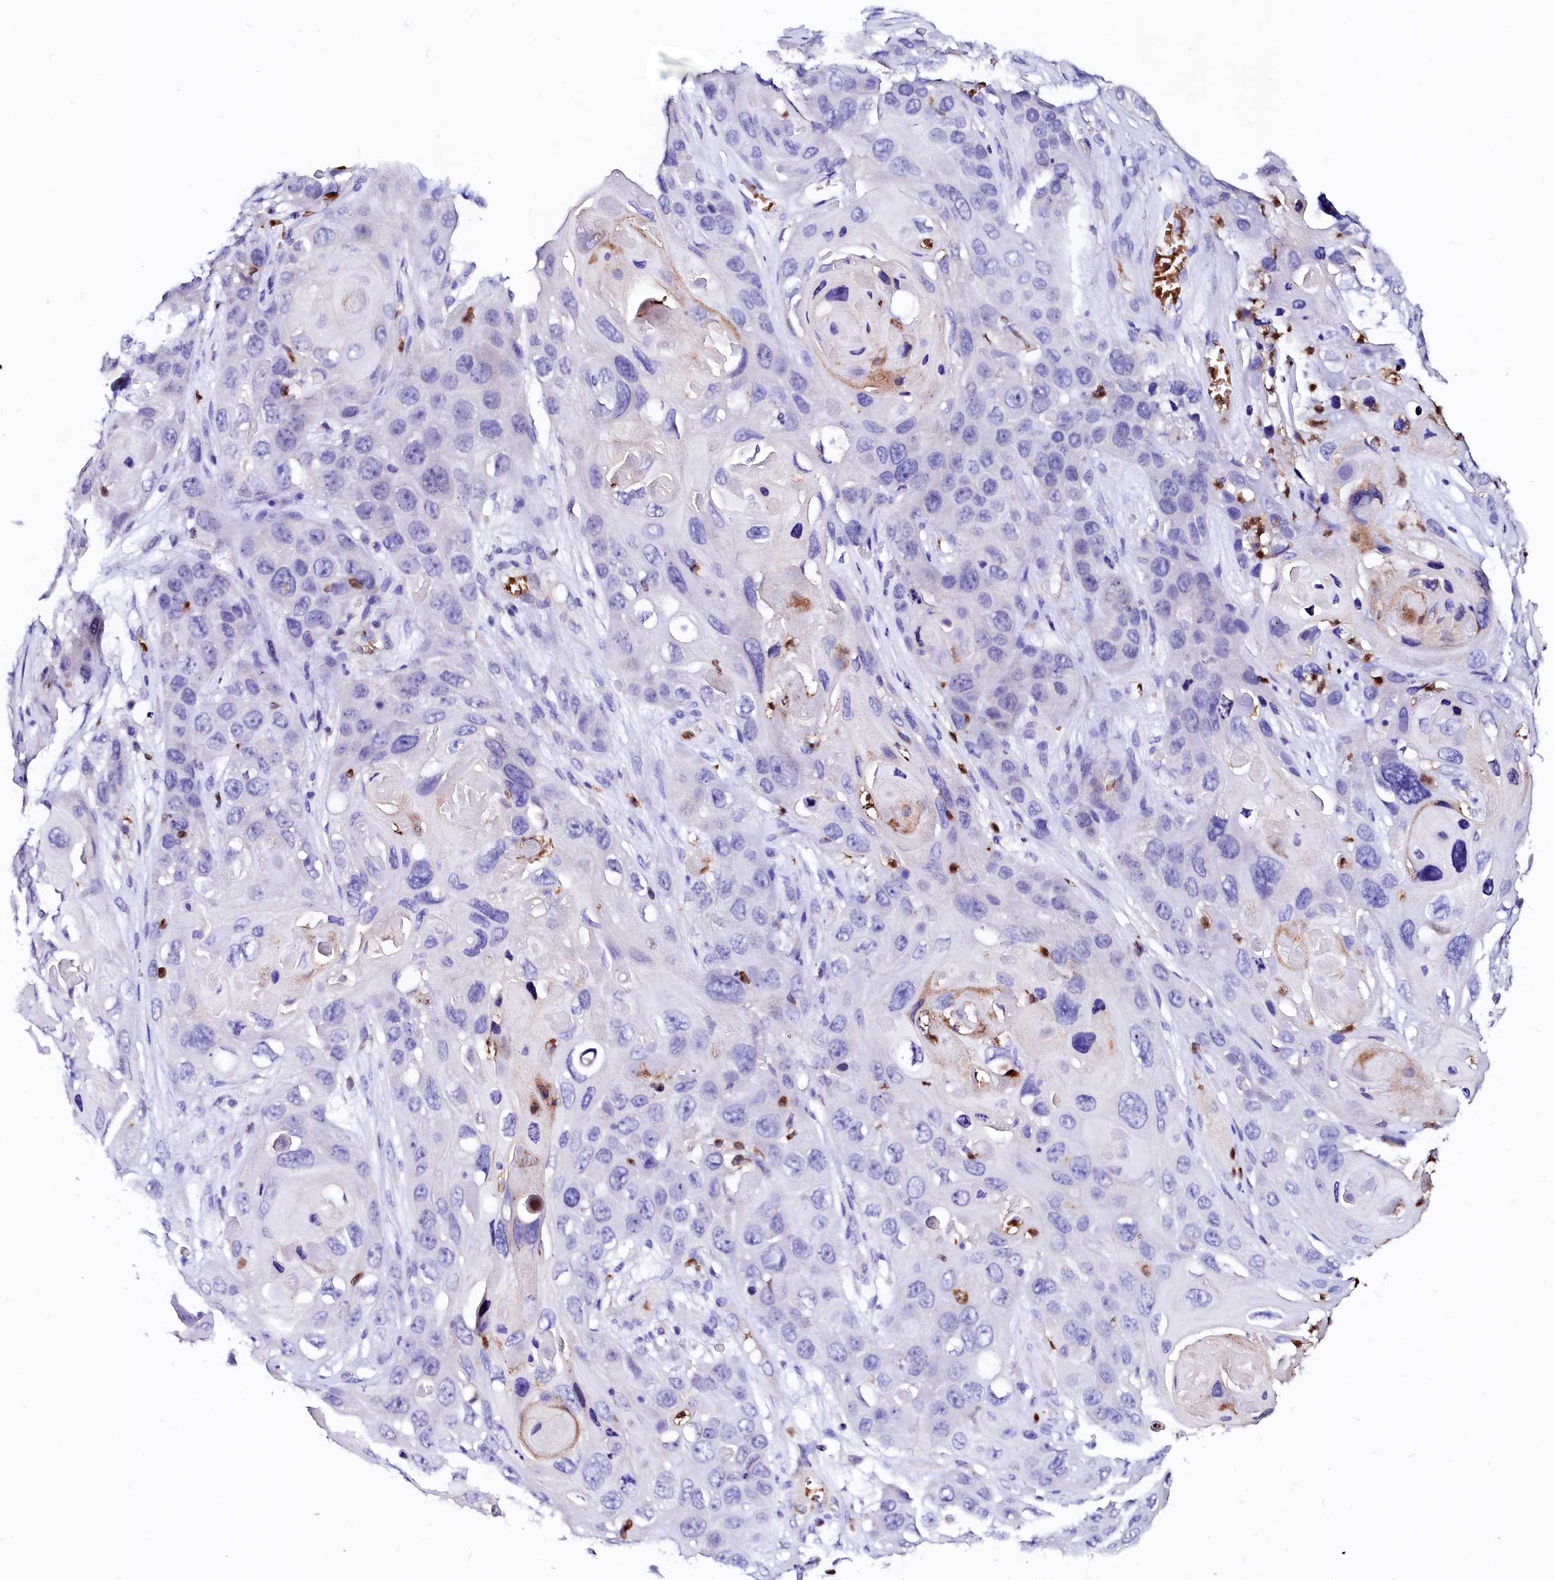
{"staining": {"intensity": "negative", "quantity": "none", "location": "none"}, "tissue": "skin cancer", "cell_type": "Tumor cells", "image_type": "cancer", "snomed": [{"axis": "morphology", "description": "Squamous cell carcinoma, NOS"}, {"axis": "topography", "description": "Skin"}], "caption": "A photomicrograph of skin cancer (squamous cell carcinoma) stained for a protein displays no brown staining in tumor cells.", "gene": "RAB27A", "patient": {"sex": "male", "age": 55}}